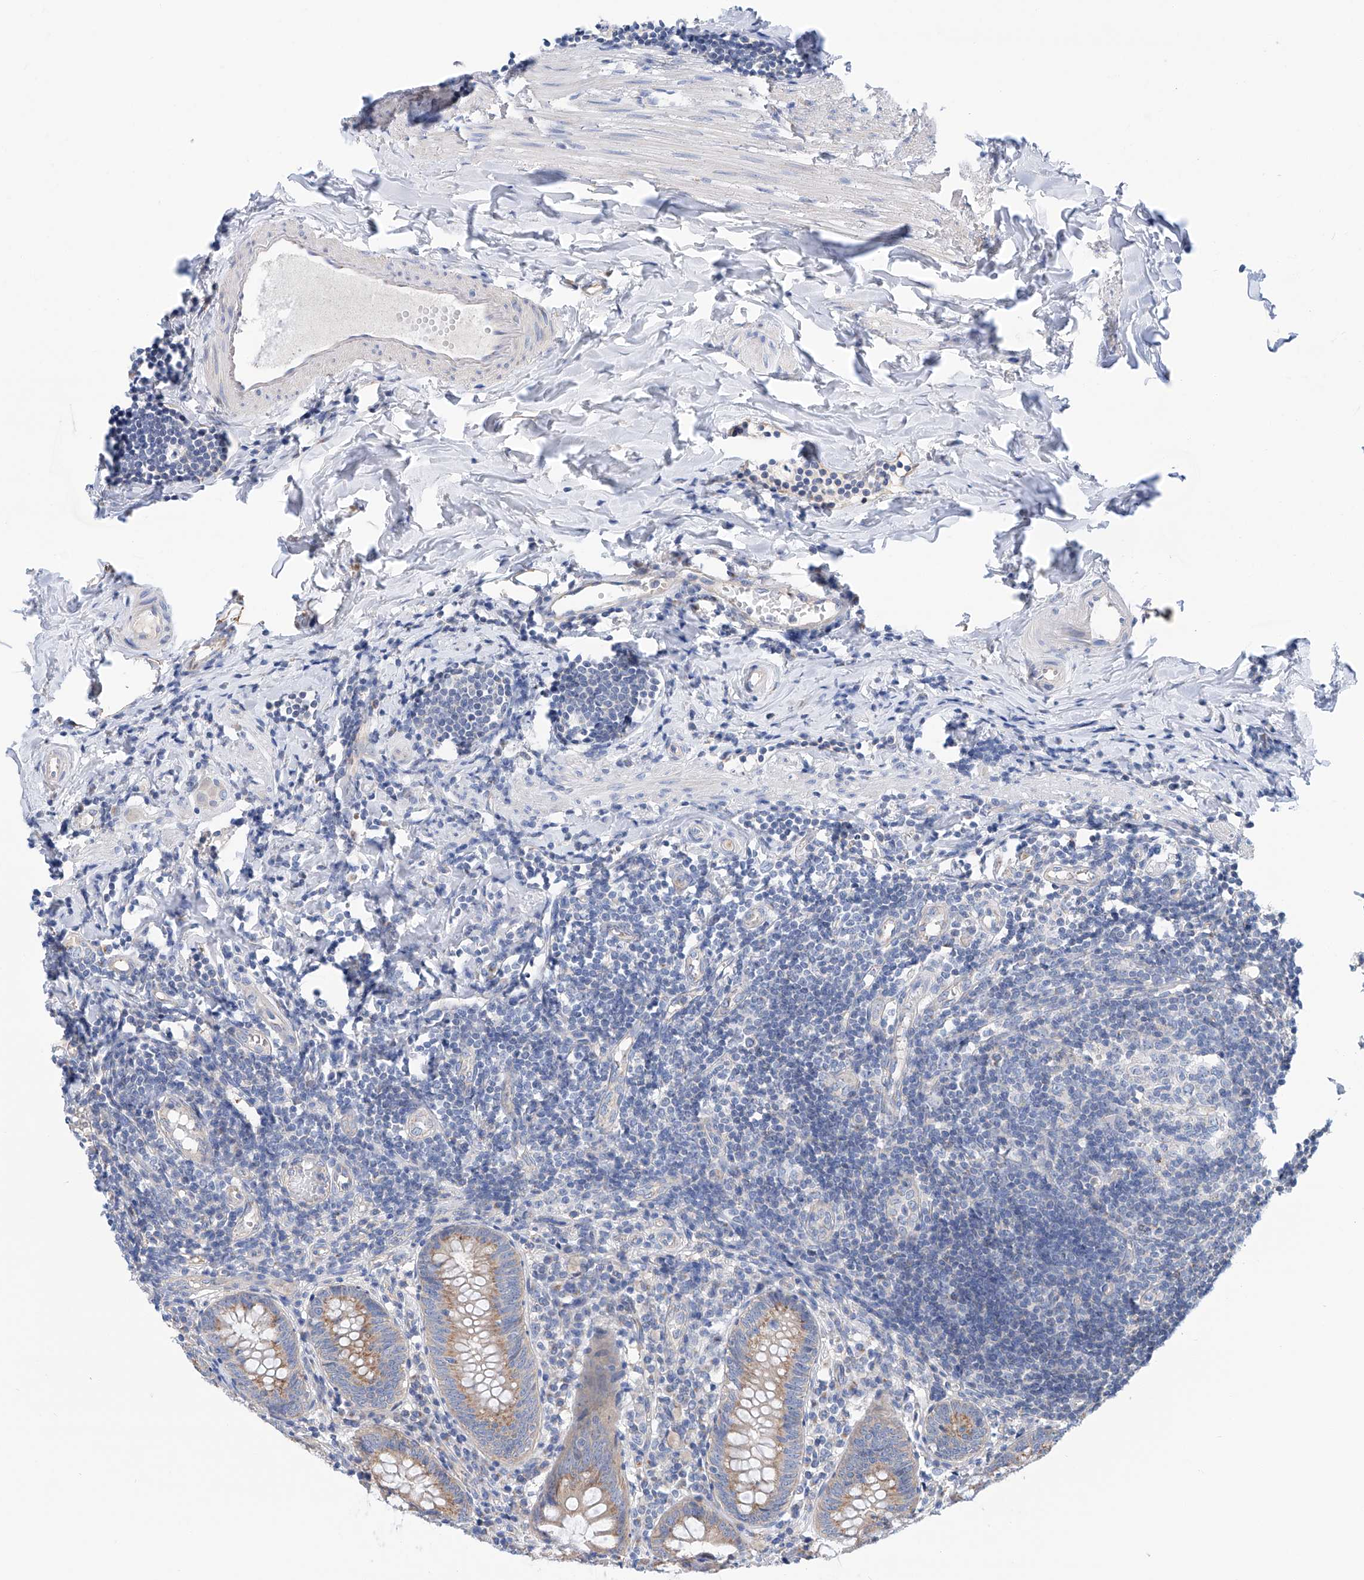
{"staining": {"intensity": "moderate", "quantity": ">75%", "location": "cytoplasmic/membranous"}, "tissue": "appendix", "cell_type": "Glandular cells", "image_type": "normal", "snomed": [{"axis": "morphology", "description": "Normal tissue, NOS"}, {"axis": "topography", "description": "Appendix"}], "caption": "Immunohistochemistry (IHC) (DAB (3,3'-diaminobenzidine)) staining of unremarkable human appendix displays moderate cytoplasmic/membranous protein expression in approximately >75% of glandular cells.", "gene": "SLC22A7", "patient": {"sex": "female", "age": 54}}